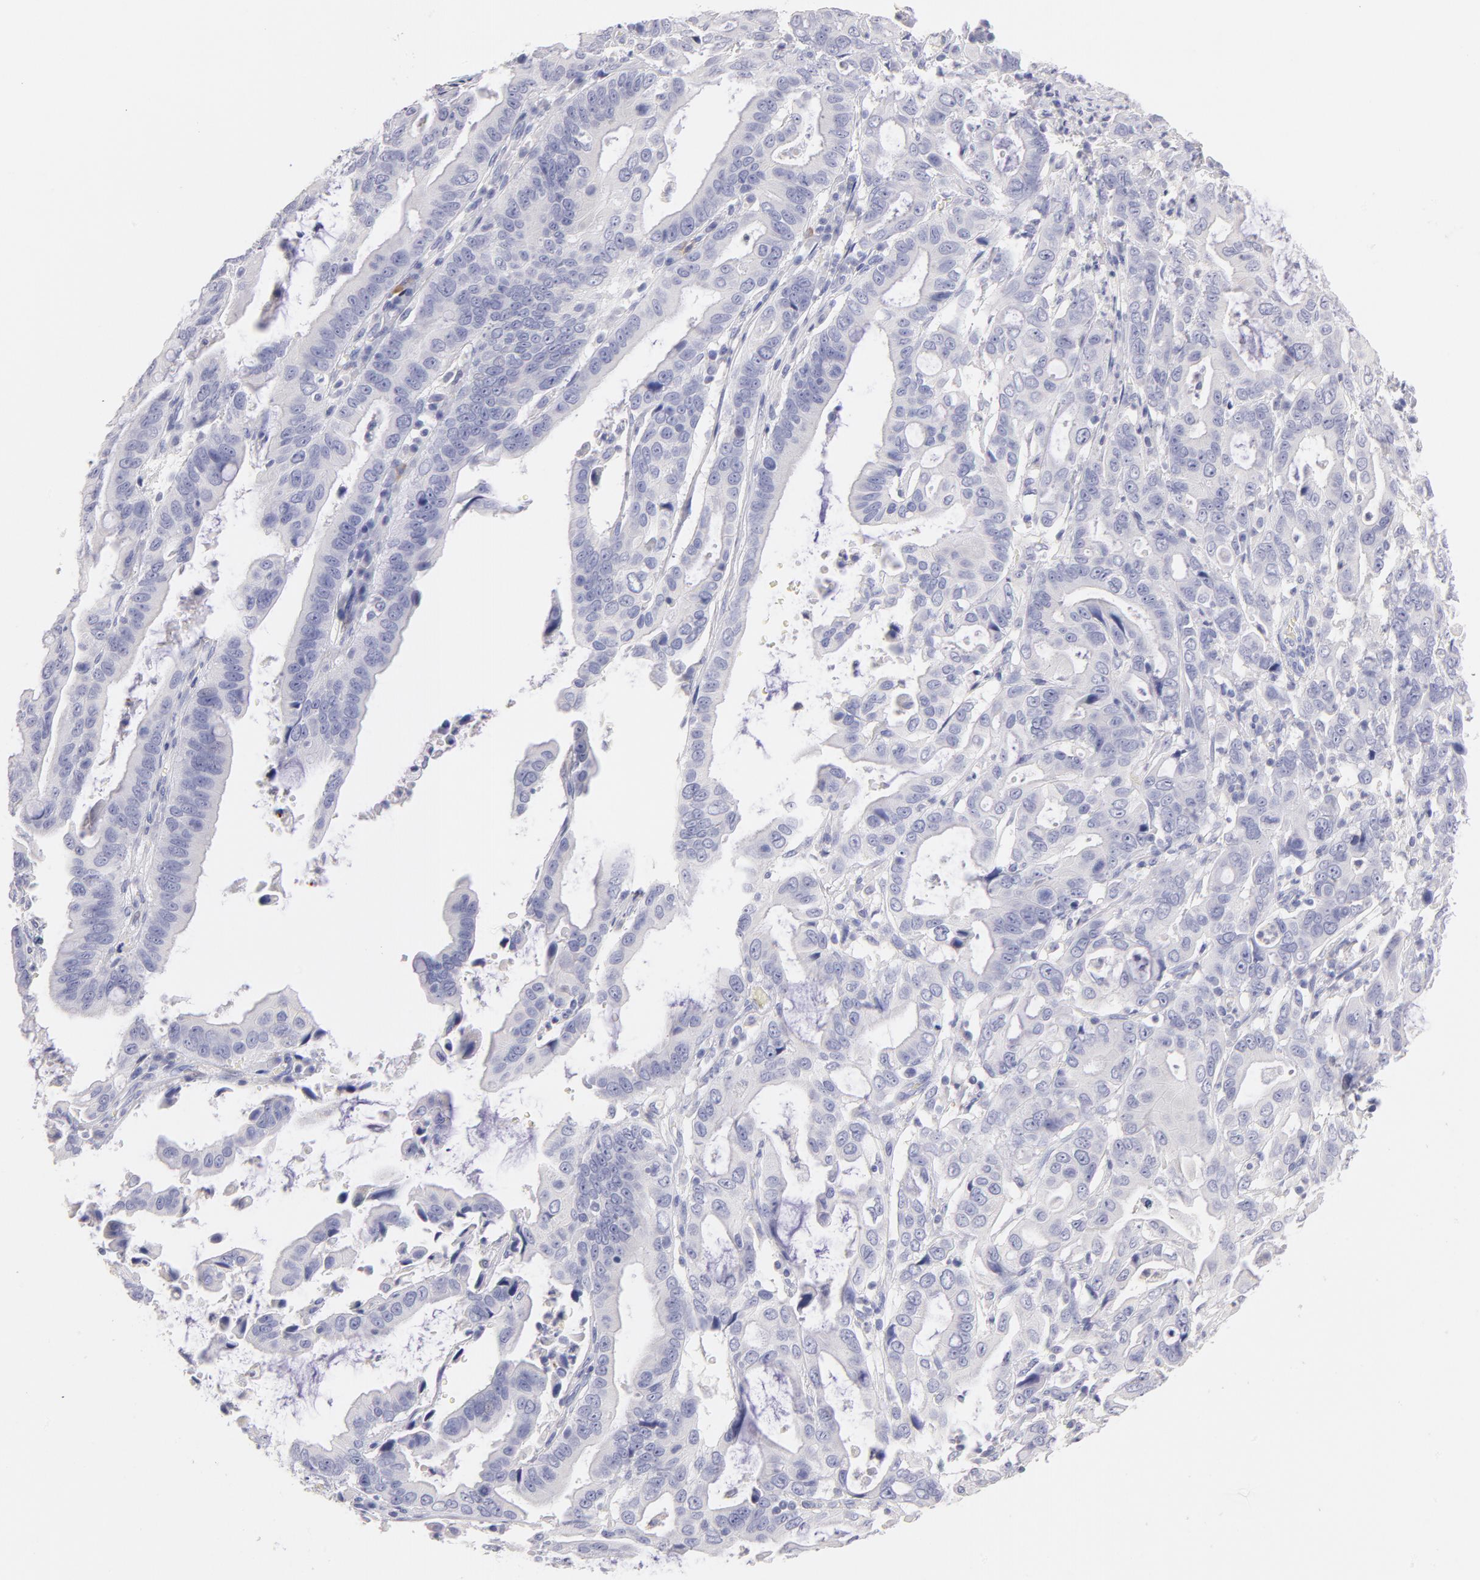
{"staining": {"intensity": "negative", "quantity": "none", "location": "none"}, "tissue": "stomach cancer", "cell_type": "Tumor cells", "image_type": "cancer", "snomed": [{"axis": "morphology", "description": "Adenocarcinoma, NOS"}, {"axis": "topography", "description": "Stomach, upper"}], "caption": "Tumor cells are negative for brown protein staining in stomach cancer. (DAB (3,3'-diaminobenzidine) immunohistochemistry, high magnification).", "gene": "CD44", "patient": {"sex": "male", "age": 63}}